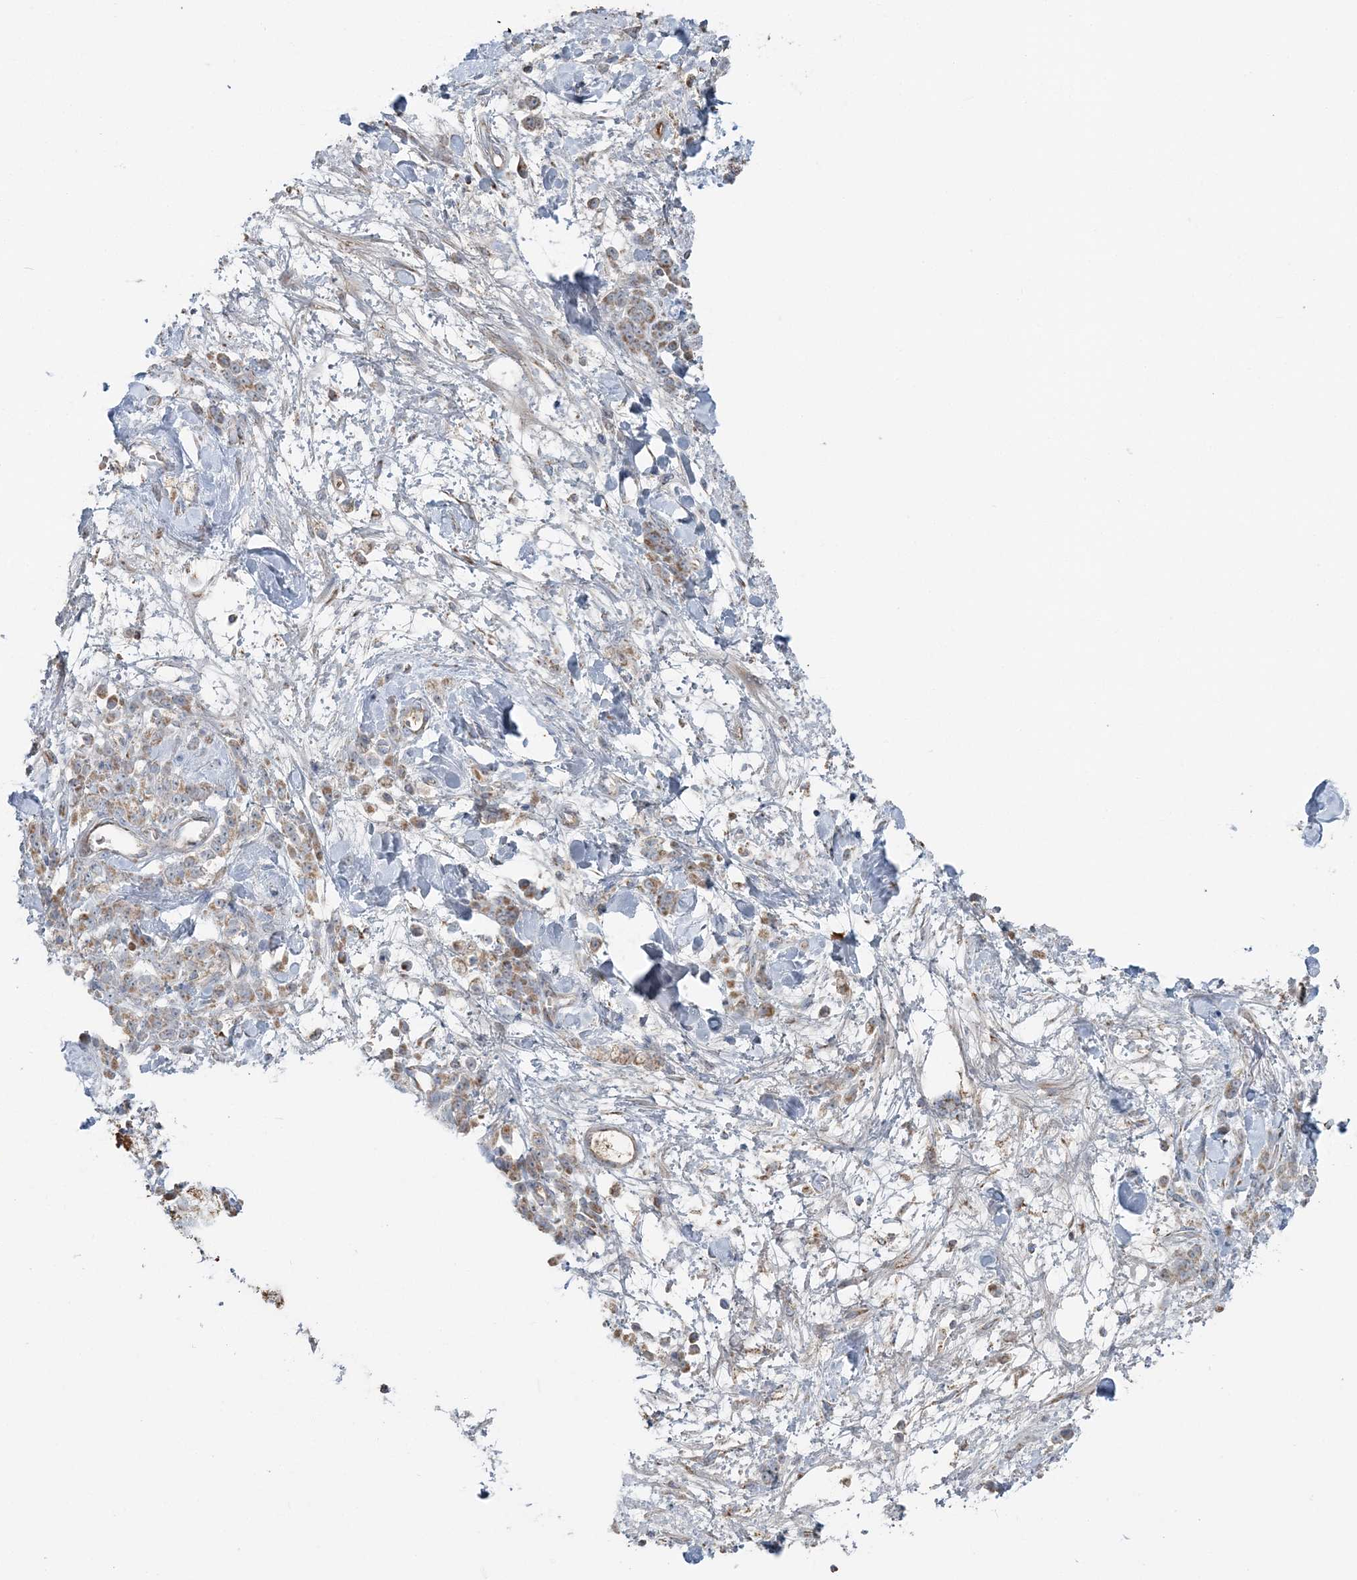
{"staining": {"intensity": "weak", "quantity": ">75%", "location": "cytoplasmic/membranous"}, "tissue": "stomach cancer", "cell_type": "Tumor cells", "image_type": "cancer", "snomed": [{"axis": "morphology", "description": "Normal tissue, NOS"}, {"axis": "morphology", "description": "Adenocarcinoma, NOS"}, {"axis": "topography", "description": "Stomach"}], "caption": "Immunohistochemical staining of human adenocarcinoma (stomach) shows low levels of weak cytoplasmic/membranous expression in approximately >75% of tumor cells.", "gene": "SLC22A16", "patient": {"sex": "male", "age": 82}}